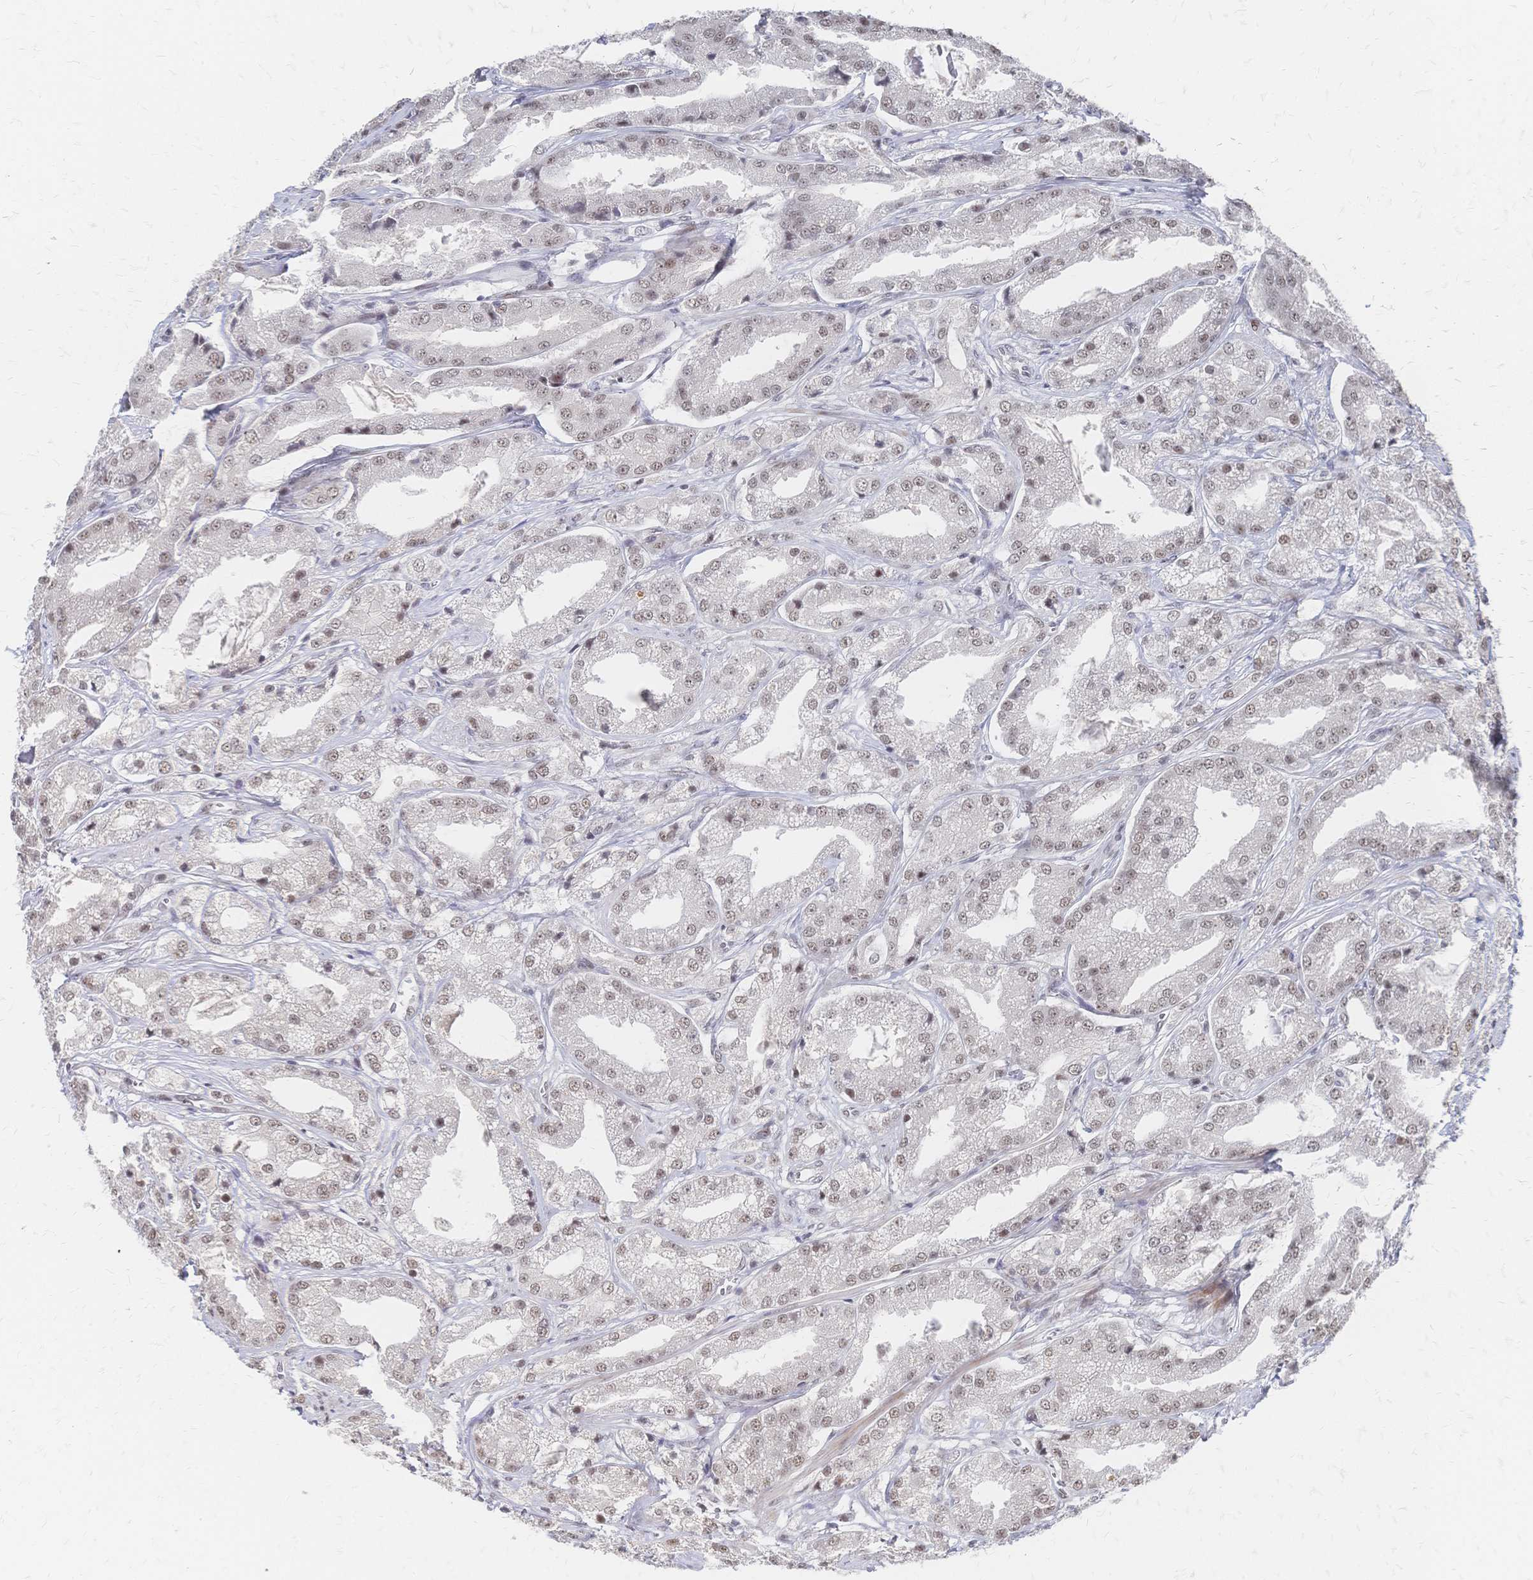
{"staining": {"intensity": "weak", "quantity": "25%-75%", "location": "nuclear"}, "tissue": "prostate cancer", "cell_type": "Tumor cells", "image_type": "cancer", "snomed": [{"axis": "morphology", "description": "Adenocarcinoma, High grade"}, {"axis": "topography", "description": "Prostate"}], "caption": "Immunohistochemical staining of prostate adenocarcinoma (high-grade) shows low levels of weak nuclear protein positivity in approximately 25%-75% of tumor cells.", "gene": "NELFA", "patient": {"sex": "male", "age": 61}}